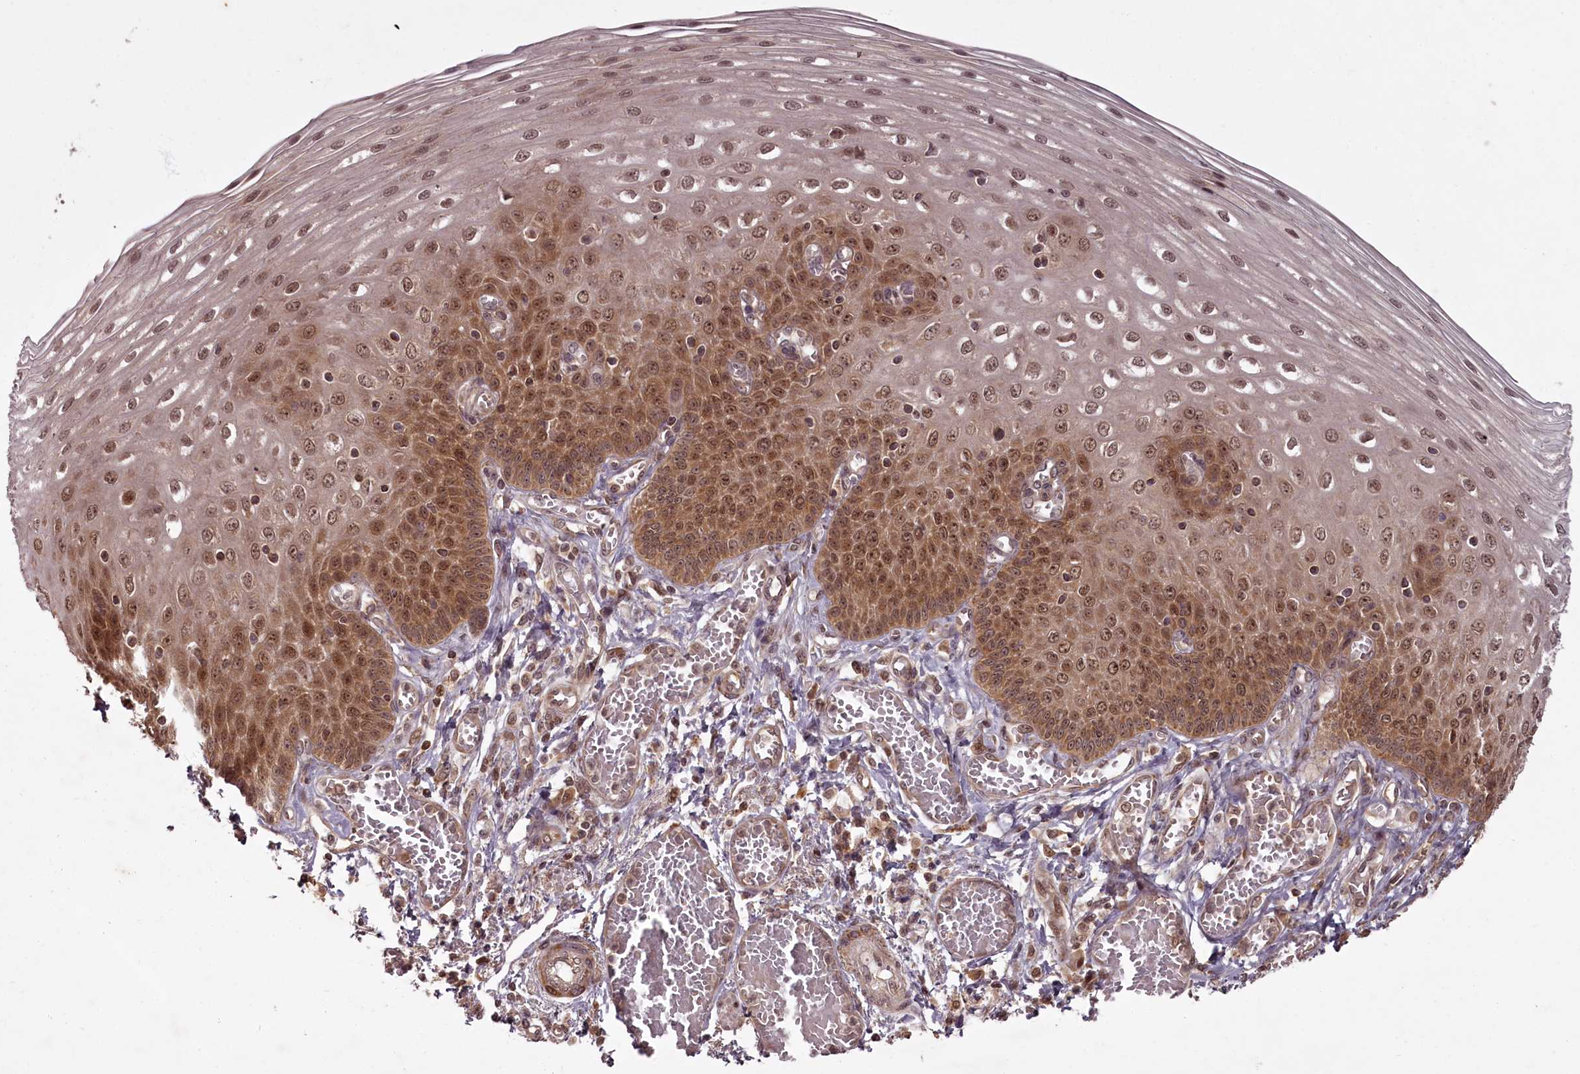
{"staining": {"intensity": "moderate", "quantity": "25%-75%", "location": "cytoplasmic/membranous"}, "tissue": "esophagus", "cell_type": "Squamous epithelial cells", "image_type": "normal", "snomed": [{"axis": "morphology", "description": "Normal tissue, NOS"}, {"axis": "topography", "description": "Esophagus"}], "caption": "IHC (DAB) staining of normal esophagus displays moderate cytoplasmic/membranous protein positivity in about 25%-75% of squamous epithelial cells.", "gene": "PCBP2", "patient": {"sex": "male", "age": 81}}